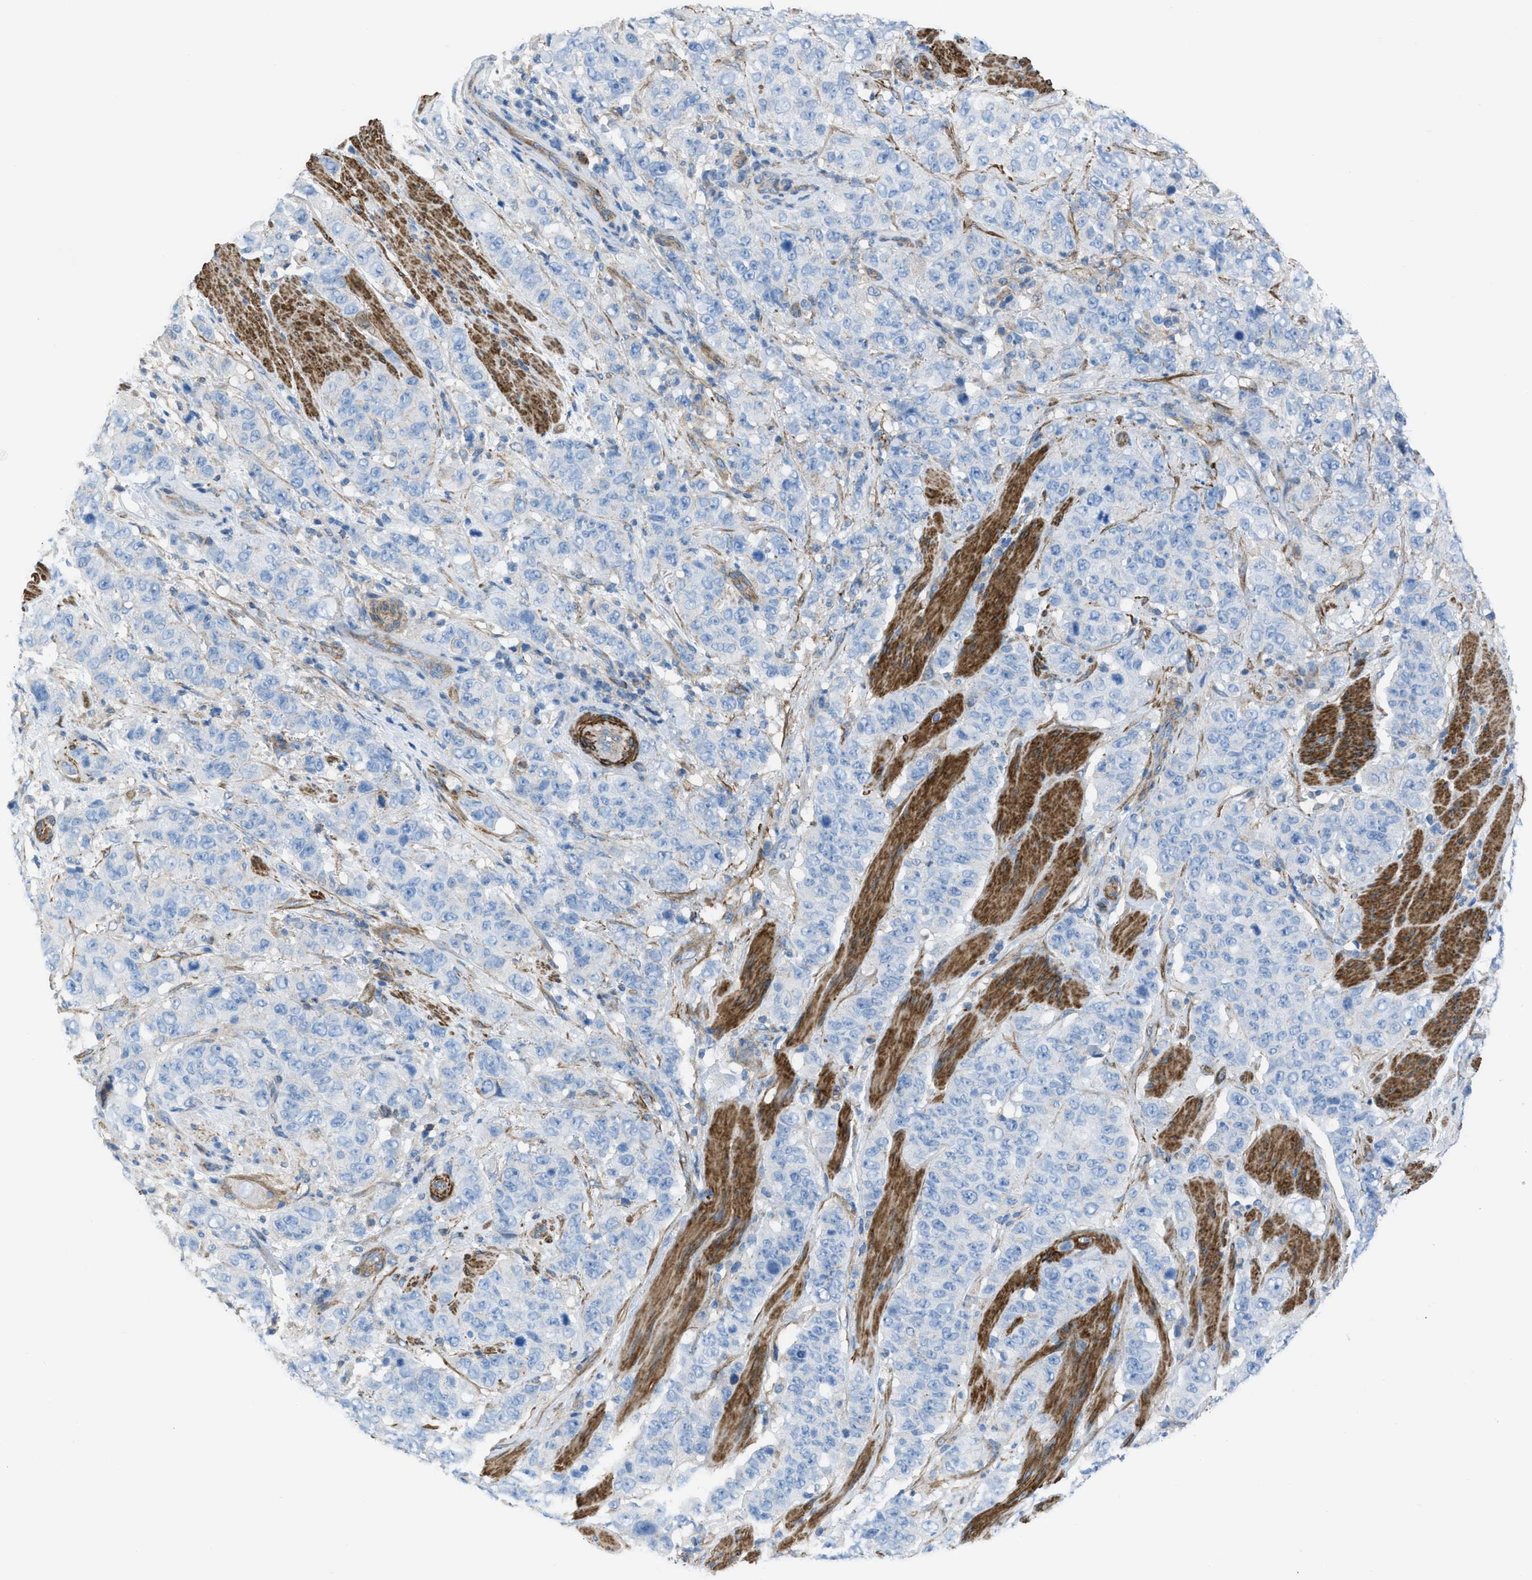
{"staining": {"intensity": "negative", "quantity": "none", "location": "none"}, "tissue": "stomach cancer", "cell_type": "Tumor cells", "image_type": "cancer", "snomed": [{"axis": "morphology", "description": "Adenocarcinoma, NOS"}, {"axis": "topography", "description": "Stomach"}], "caption": "Tumor cells show no significant protein positivity in stomach adenocarcinoma.", "gene": "KCNH7", "patient": {"sex": "male", "age": 48}}